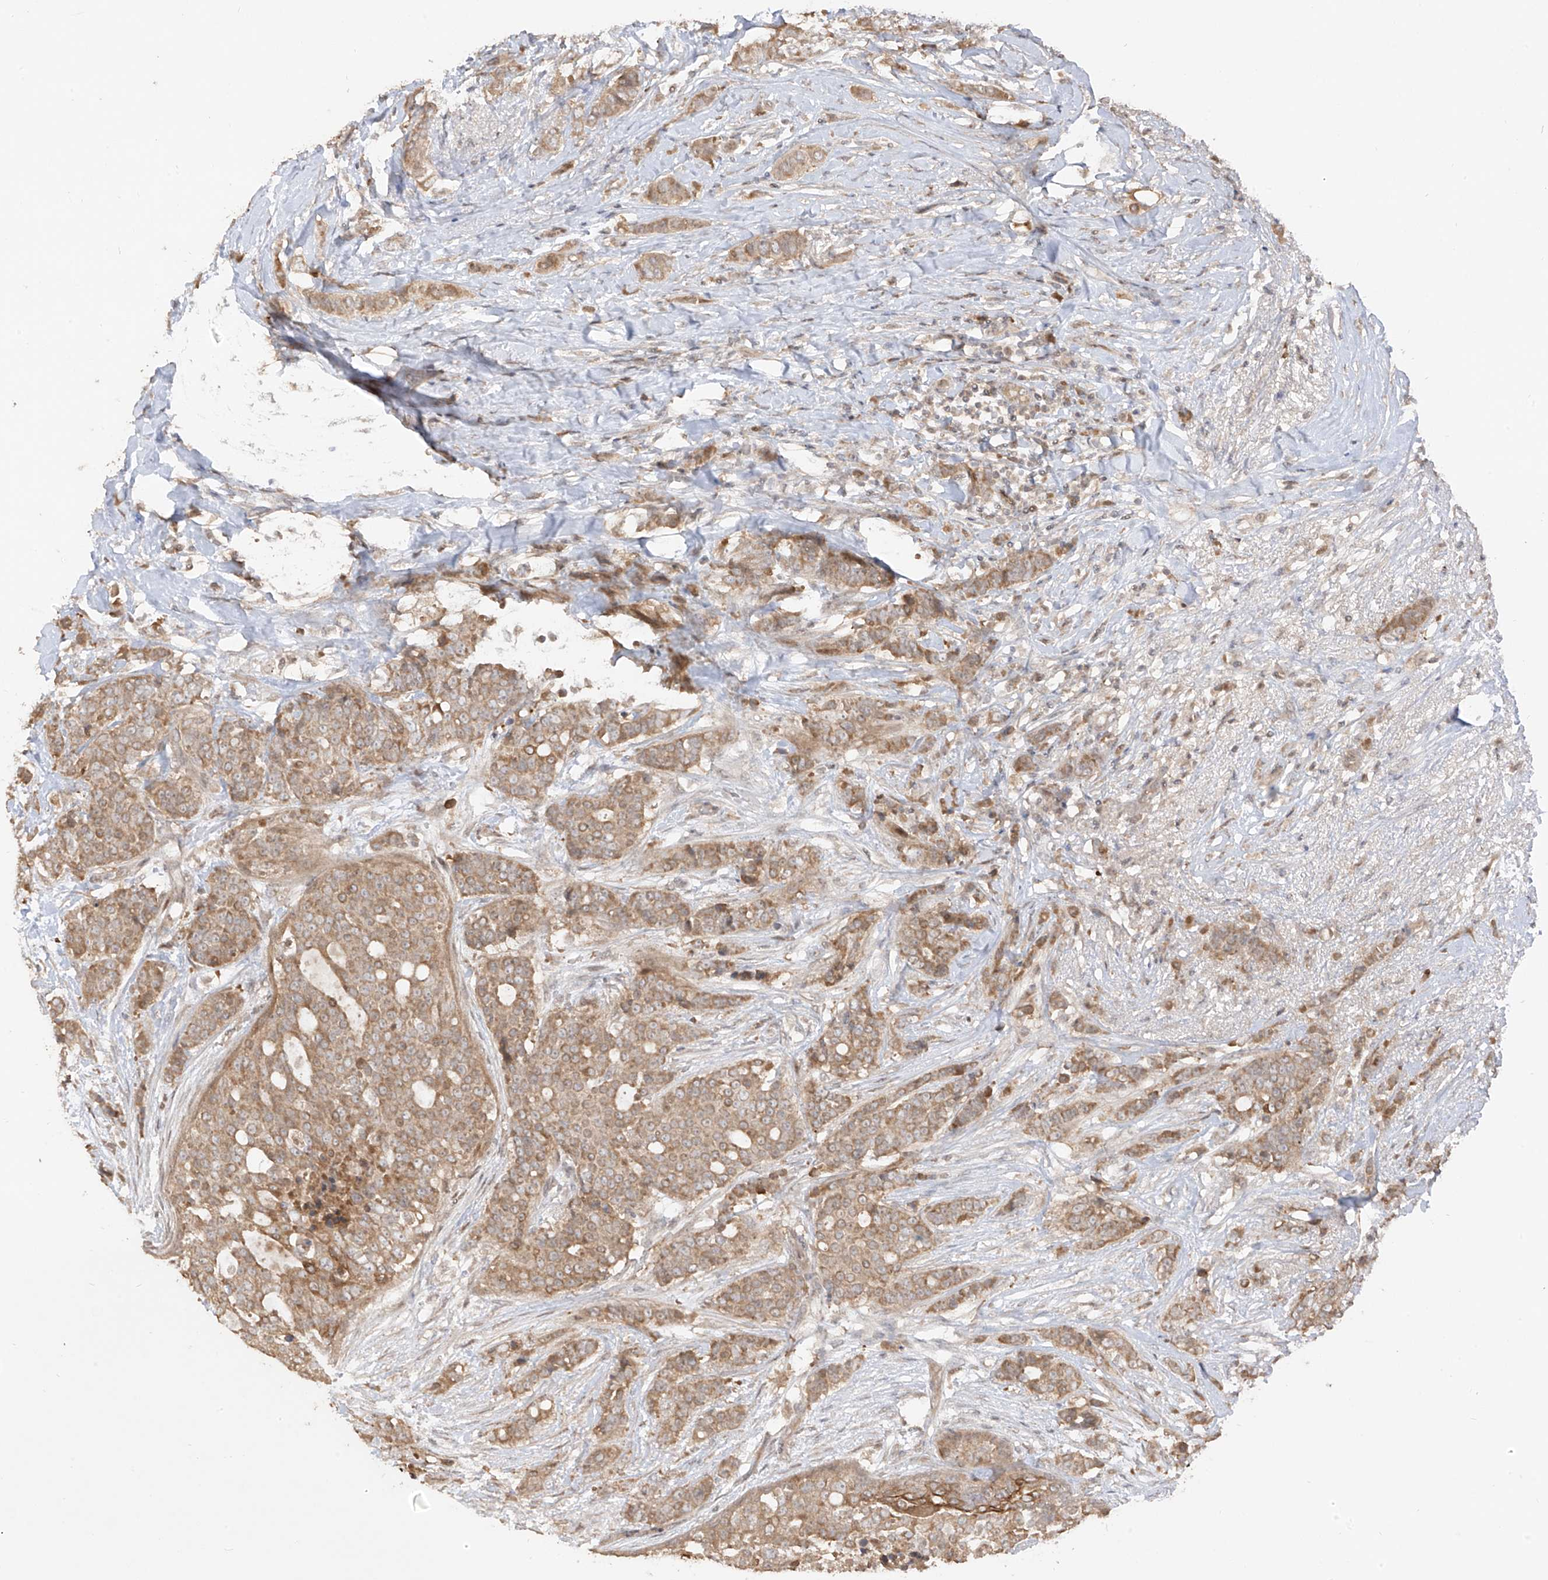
{"staining": {"intensity": "moderate", "quantity": ">75%", "location": "cytoplasmic/membranous"}, "tissue": "breast cancer", "cell_type": "Tumor cells", "image_type": "cancer", "snomed": [{"axis": "morphology", "description": "Lobular carcinoma"}, {"axis": "topography", "description": "Breast"}], "caption": "This photomicrograph demonstrates immunohistochemistry staining of human breast lobular carcinoma, with medium moderate cytoplasmic/membranous positivity in about >75% of tumor cells.", "gene": "COLGALT2", "patient": {"sex": "female", "age": 51}}